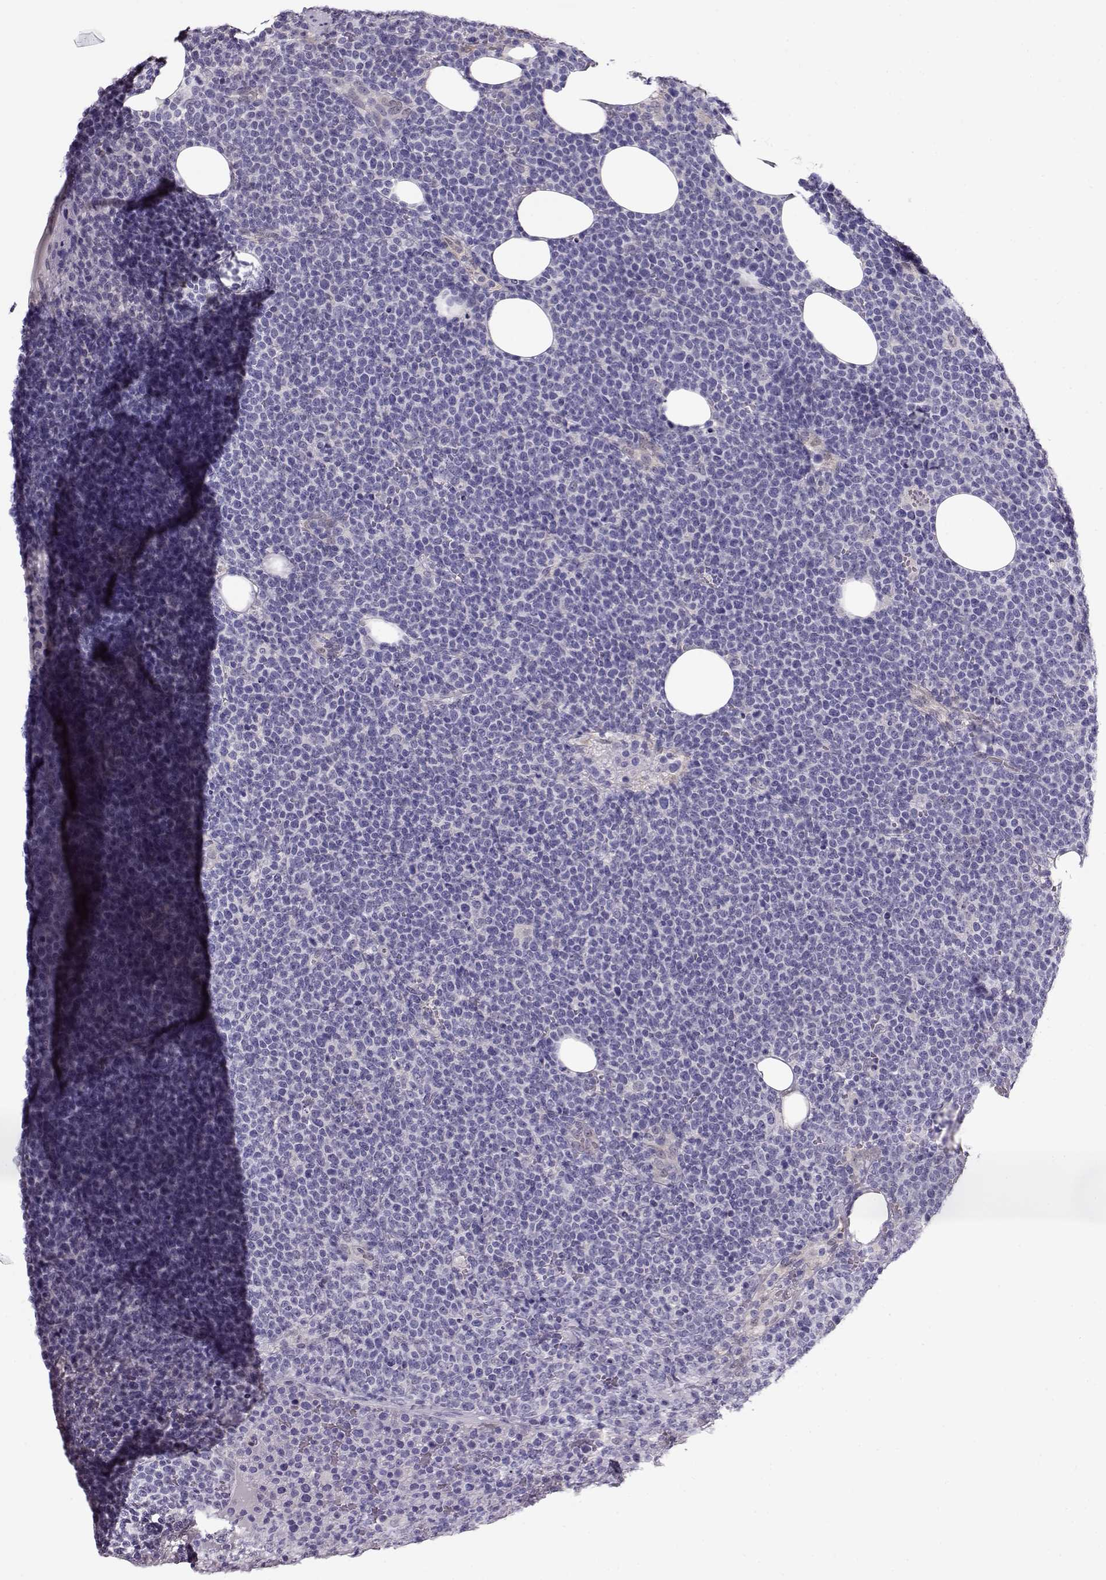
{"staining": {"intensity": "negative", "quantity": "none", "location": "none"}, "tissue": "lymphoma", "cell_type": "Tumor cells", "image_type": "cancer", "snomed": [{"axis": "morphology", "description": "Malignant lymphoma, non-Hodgkin's type, High grade"}, {"axis": "topography", "description": "Lymph node"}], "caption": "DAB (3,3'-diaminobenzidine) immunohistochemical staining of lymphoma displays no significant positivity in tumor cells.", "gene": "CCR8", "patient": {"sex": "male", "age": 61}}